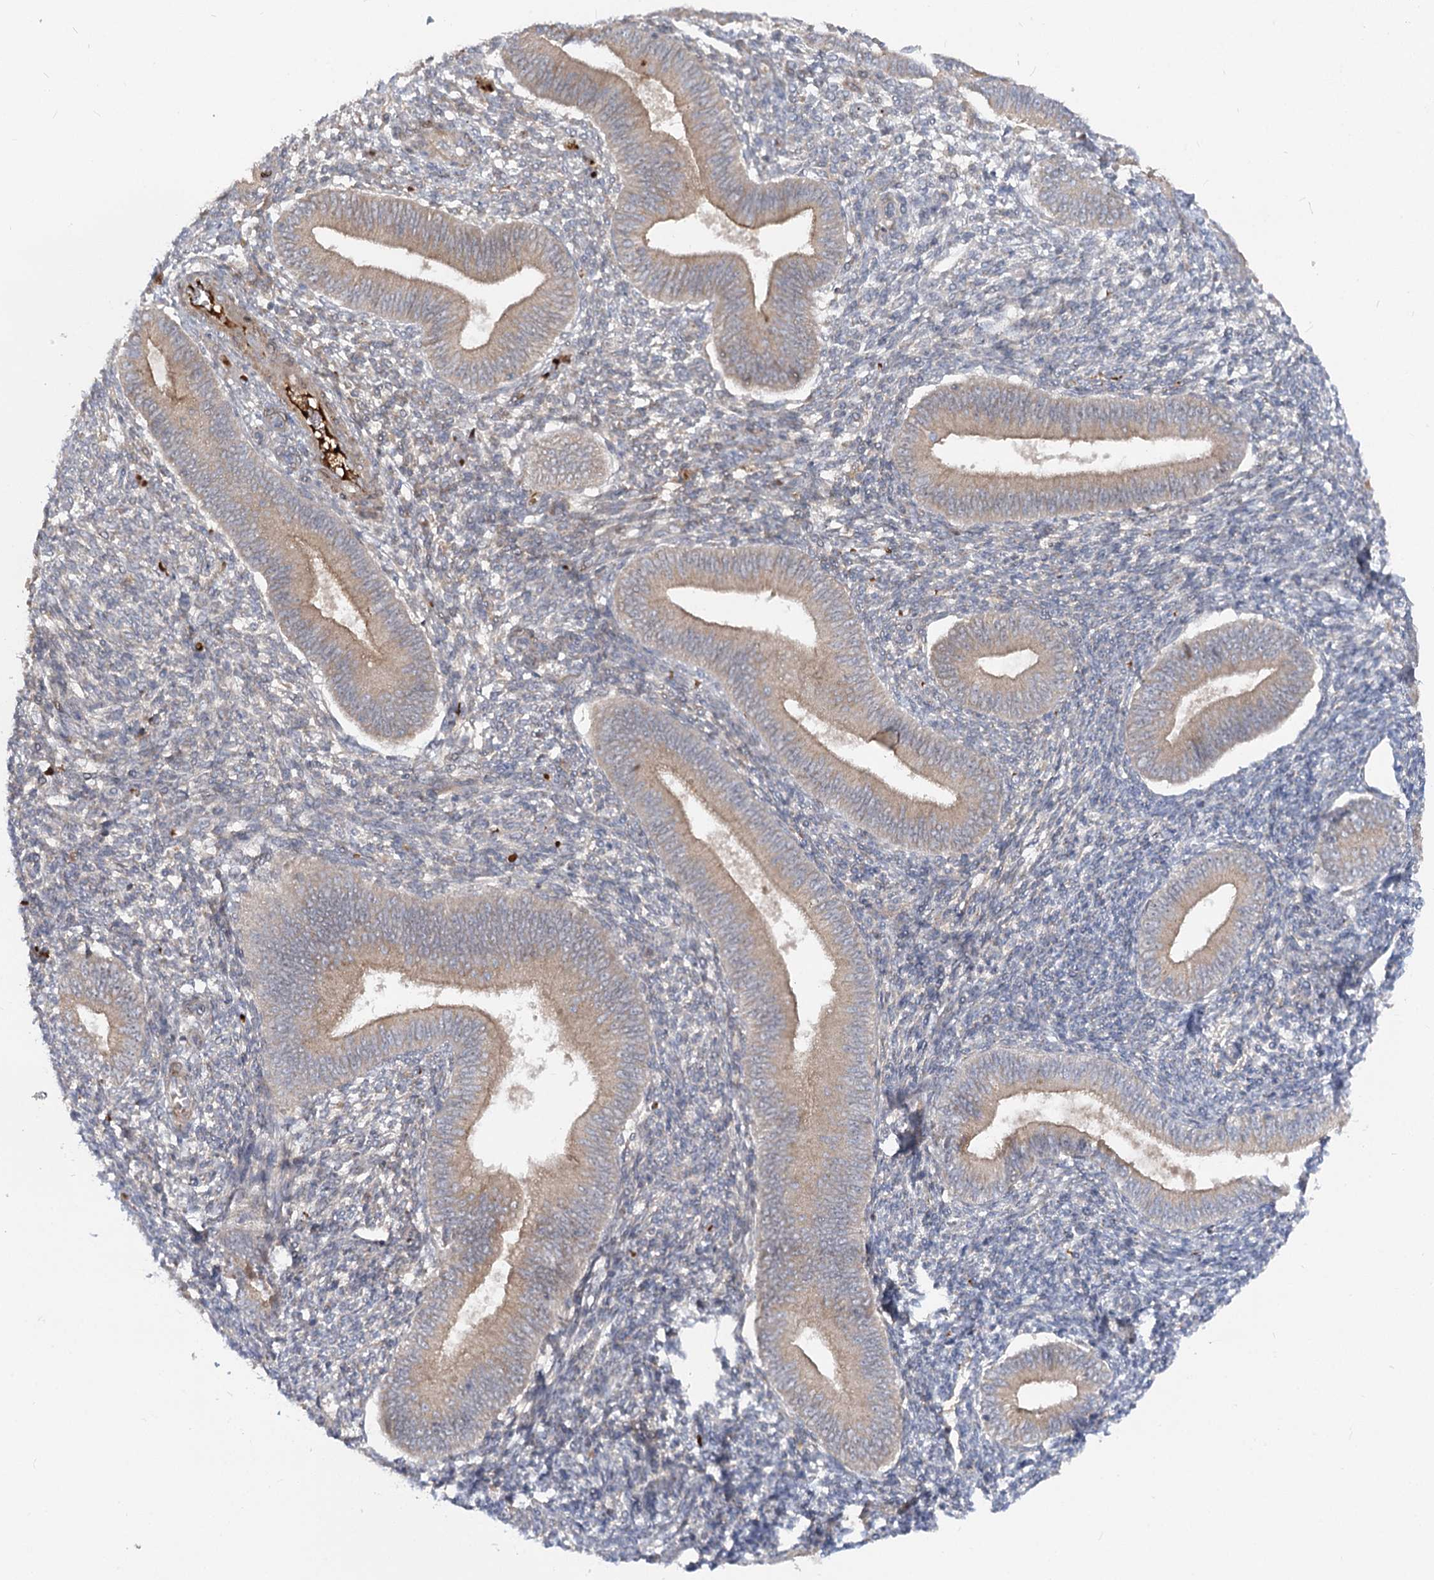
{"staining": {"intensity": "weak", "quantity": "<25%", "location": "cytoplasmic/membranous"}, "tissue": "endometrium", "cell_type": "Cells in endometrial stroma", "image_type": "normal", "snomed": [{"axis": "morphology", "description": "Normal tissue, NOS"}, {"axis": "topography", "description": "Uterus"}, {"axis": "topography", "description": "Endometrium"}], "caption": "High power microscopy image of an immunohistochemistry image of benign endometrium, revealing no significant expression in cells in endometrial stroma.", "gene": "FGF19", "patient": {"sex": "female", "age": 48}}